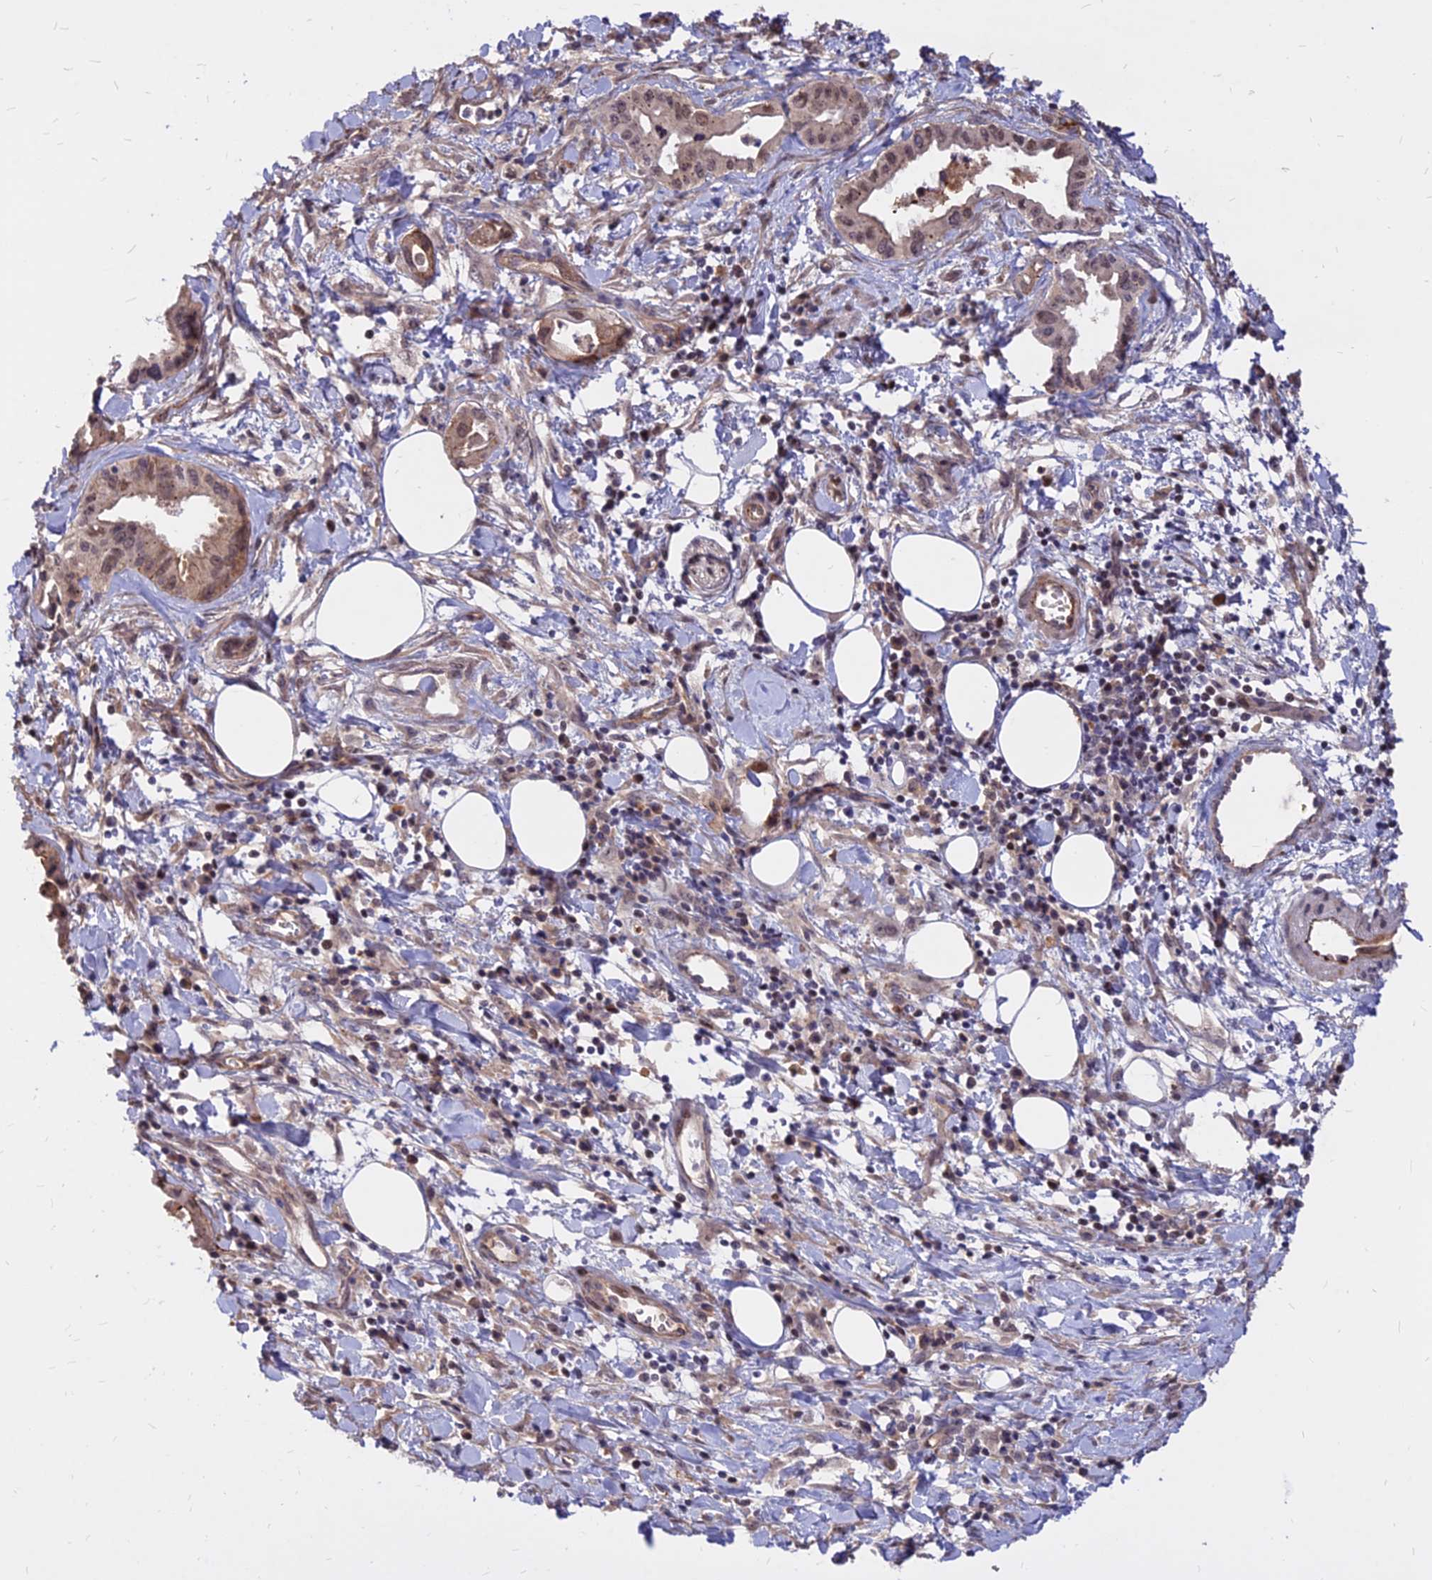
{"staining": {"intensity": "moderate", "quantity": ">75%", "location": "nuclear"}, "tissue": "pancreatic cancer", "cell_type": "Tumor cells", "image_type": "cancer", "snomed": [{"axis": "morphology", "description": "Adenocarcinoma, NOS"}, {"axis": "topography", "description": "Pancreas"}], "caption": "Pancreatic adenocarcinoma stained with a brown dye shows moderate nuclear positive expression in approximately >75% of tumor cells.", "gene": "C11orf68", "patient": {"sex": "female", "age": 77}}